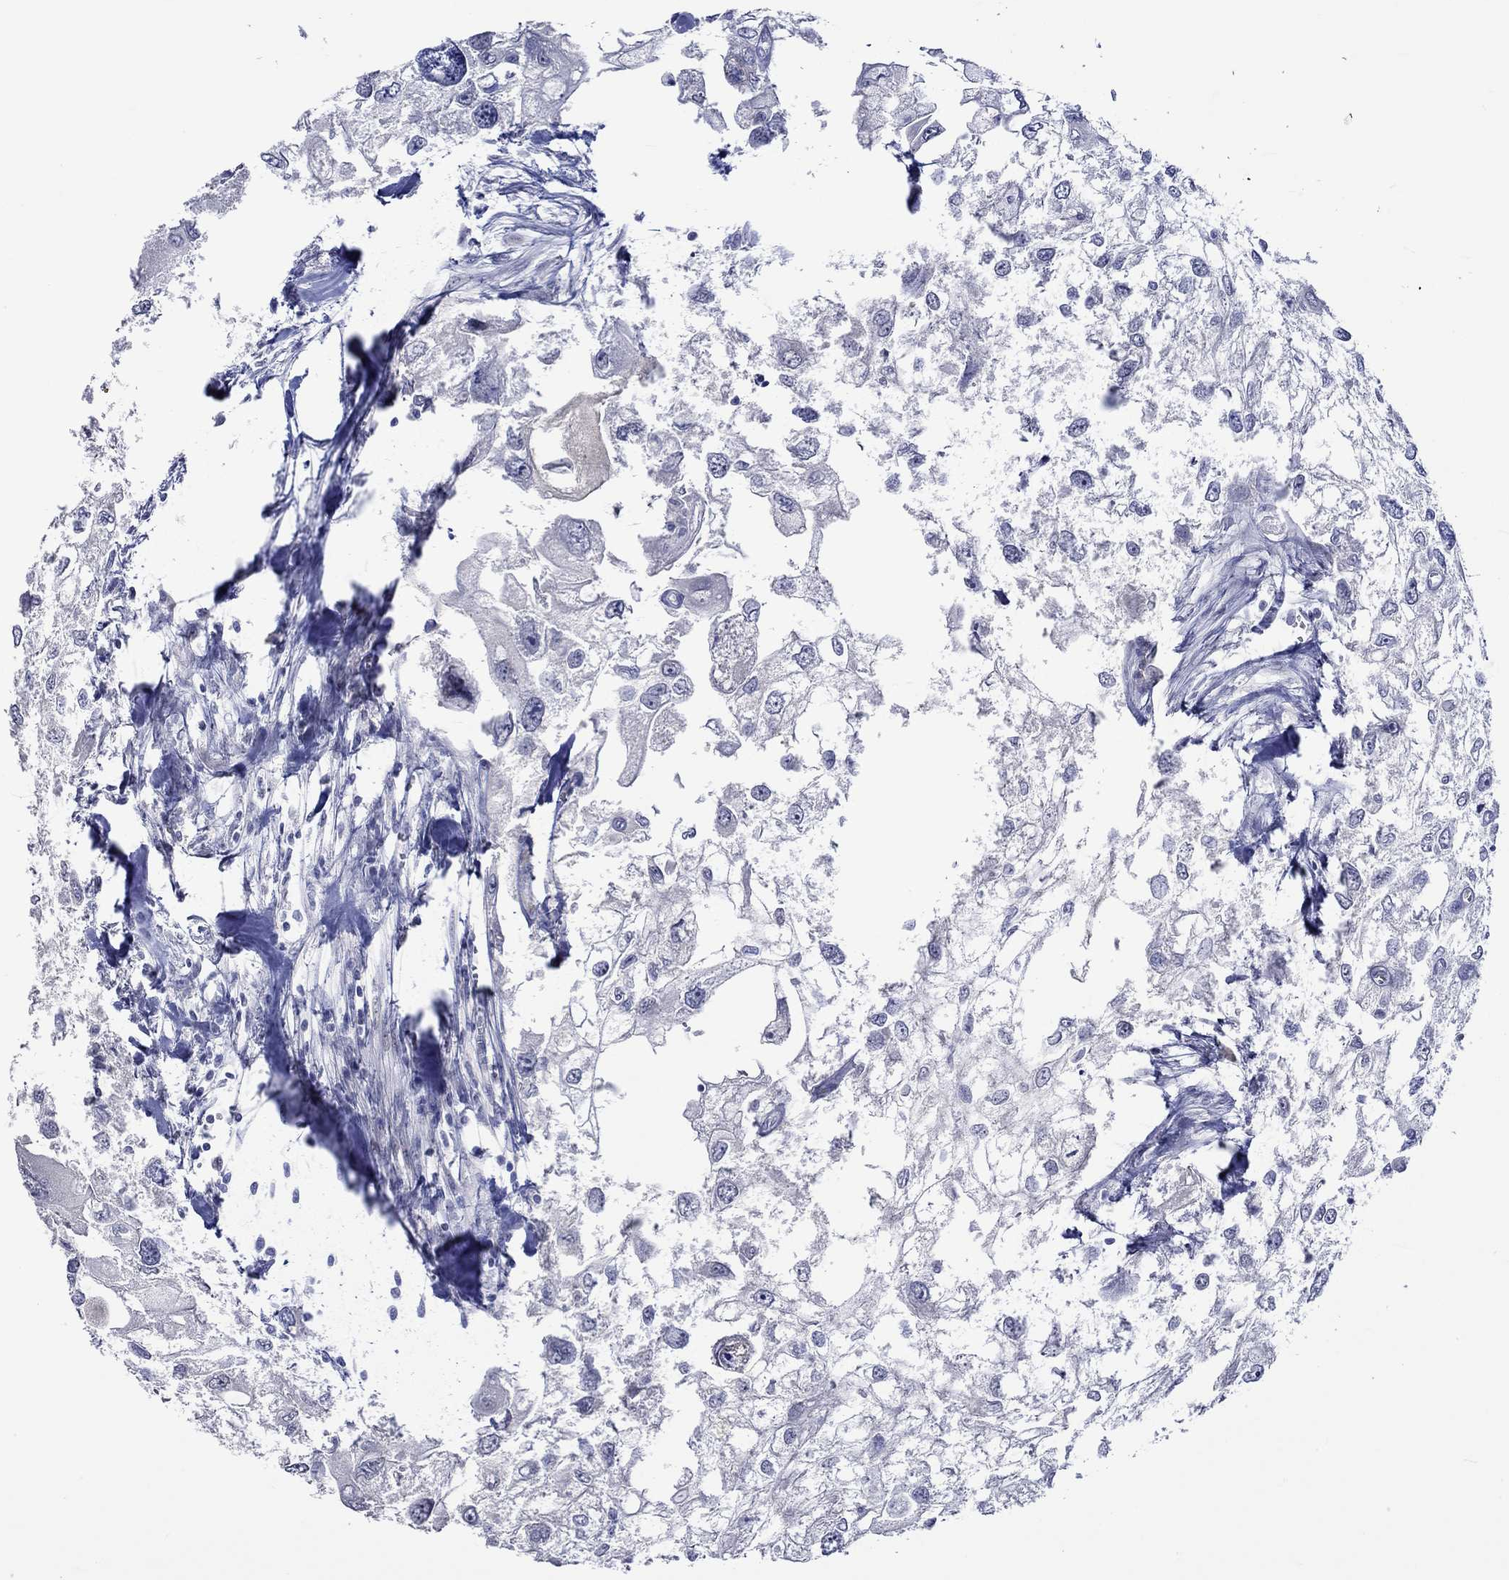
{"staining": {"intensity": "negative", "quantity": "none", "location": "none"}, "tissue": "urothelial cancer", "cell_type": "Tumor cells", "image_type": "cancer", "snomed": [{"axis": "morphology", "description": "Urothelial carcinoma, High grade"}, {"axis": "topography", "description": "Urinary bladder"}], "caption": "Photomicrograph shows no significant protein expression in tumor cells of urothelial cancer. (DAB immunohistochemistry (IHC) visualized using brightfield microscopy, high magnification).", "gene": "CRYAB", "patient": {"sex": "male", "age": 59}}